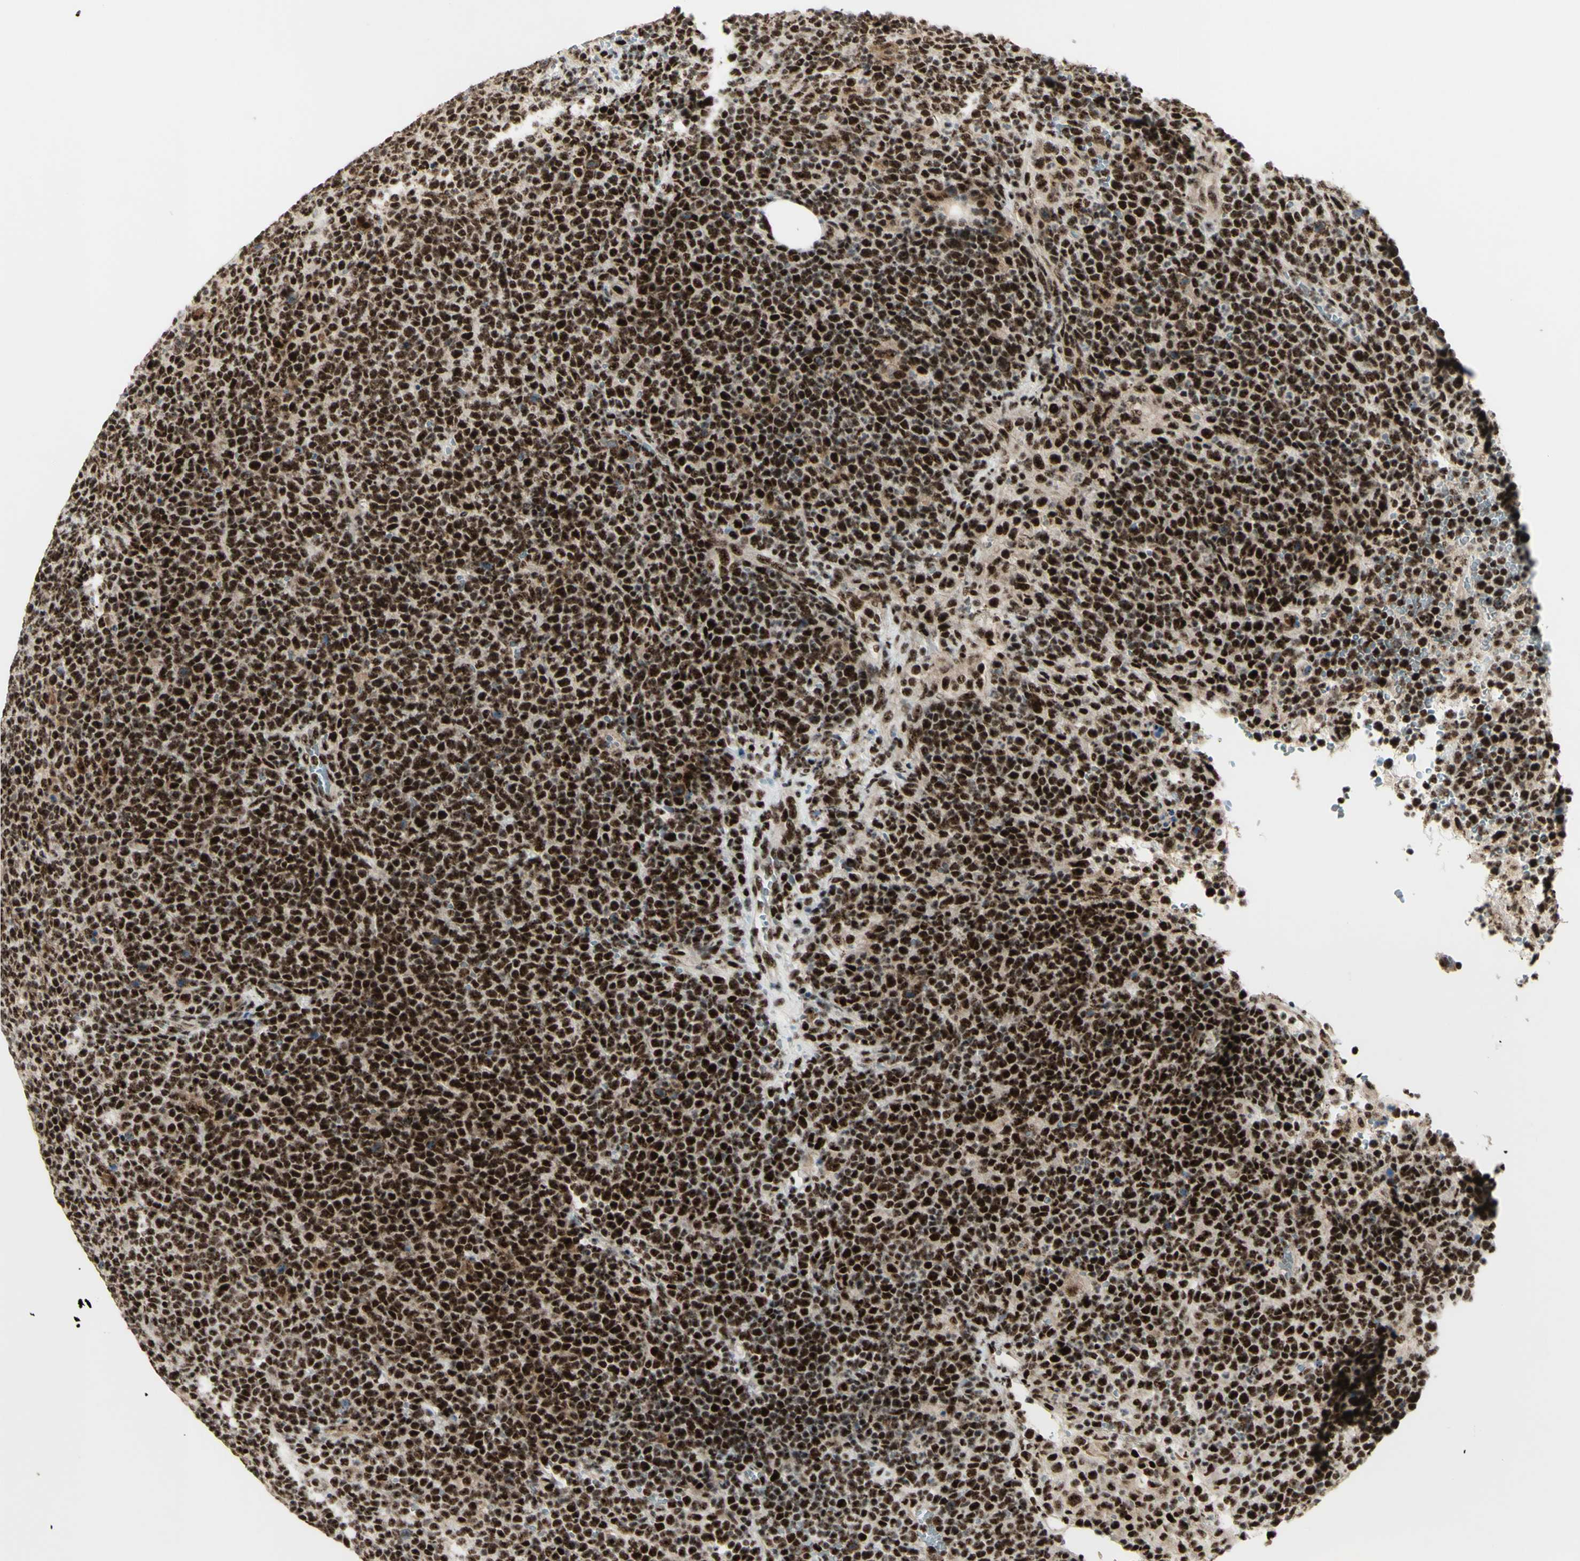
{"staining": {"intensity": "strong", "quantity": ">75%", "location": "nuclear"}, "tissue": "lymphoma", "cell_type": "Tumor cells", "image_type": "cancer", "snomed": [{"axis": "morphology", "description": "Malignant lymphoma, non-Hodgkin's type, High grade"}, {"axis": "topography", "description": "Lymph node"}], "caption": "Brown immunohistochemical staining in human lymphoma demonstrates strong nuclear positivity in about >75% of tumor cells. (Stains: DAB (3,3'-diaminobenzidine) in brown, nuclei in blue, Microscopy: brightfield microscopy at high magnification).", "gene": "DHX9", "patient": {"sex": "male", "age": 61}}